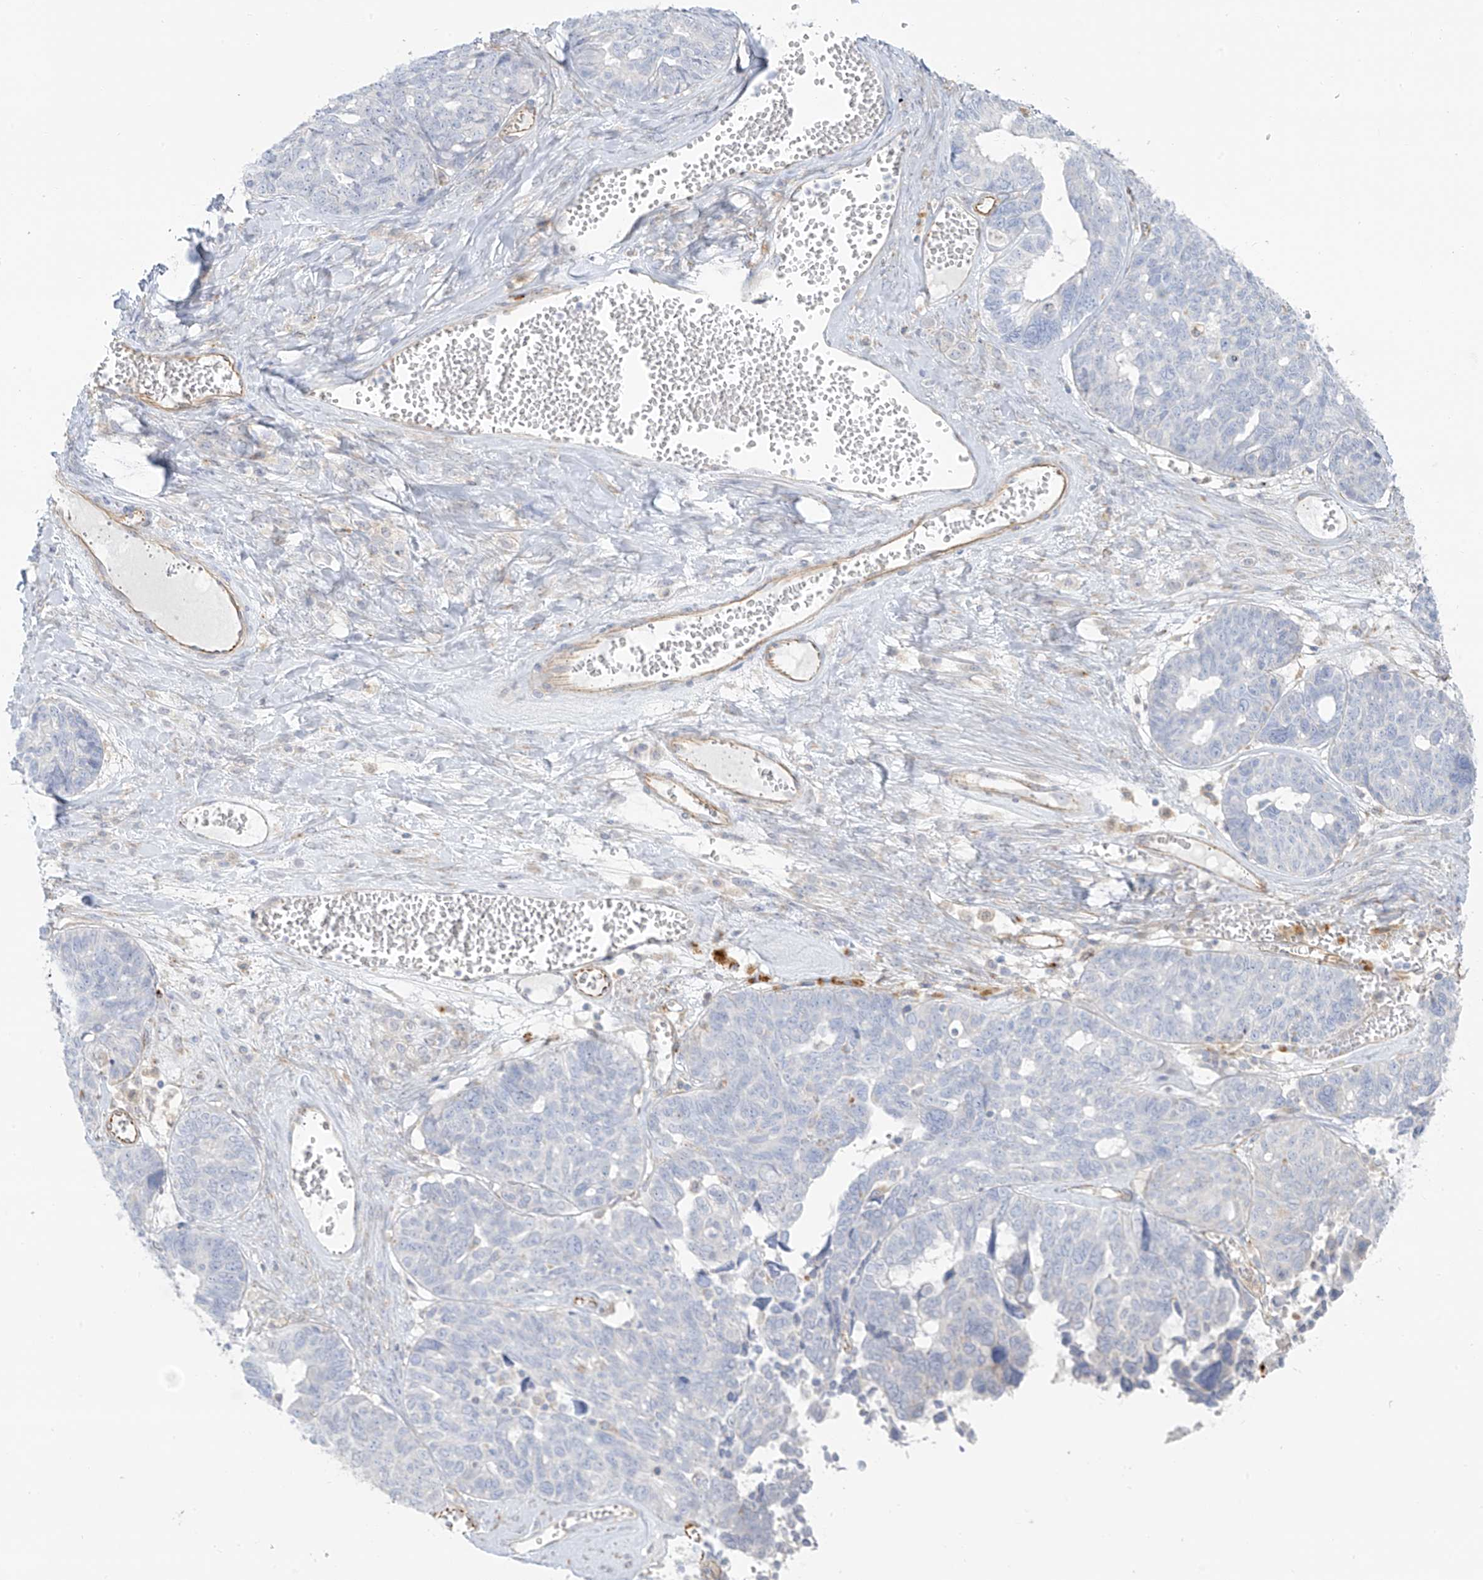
{"staining": {"intensity": "negative", "quantity": "none", "location": "none"}, "tissue": "ovarian cancer", "cell_type": "Tumor cells", "image_type": "cancer", "snomed": [{"axis": "morphology", "description": "Cystadenocarcinoma, serous, NOS"}, {"axis": "topography", "description": "Ovary"}], "caption": "Tumor cells show no significant protein positivity in ovarian cancer.", "gene": "TAL2", "patient": {"sex": "female", "age": 79}}